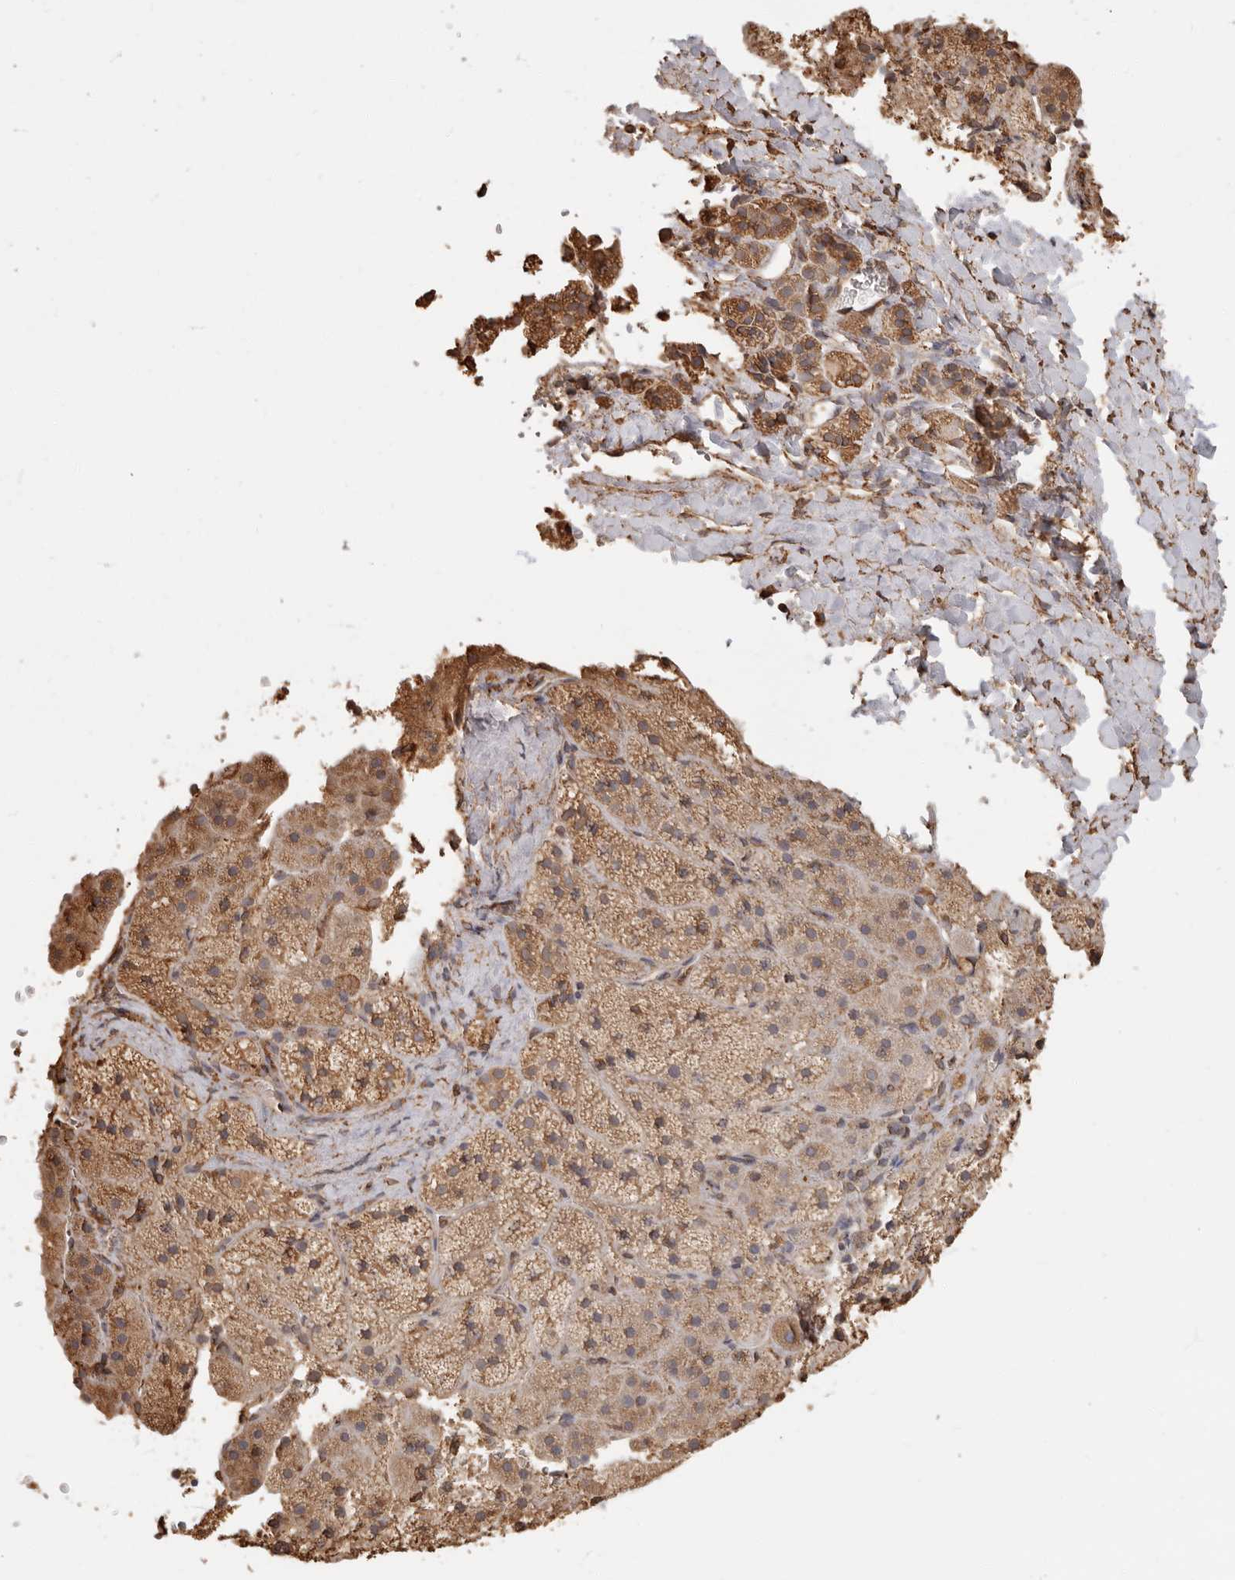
{"staining": {"intensity": "moderate", "quantity": ">75%", "location": "cytoplasmic/membranous"}, "tissue": "adrenal gland", "cell_type": "Glandular cells", "image_type": "normal", "snomed": [{"axis": "morphology", "description": "Normal tissue, NOS"}, {"axis": "topography", "description": "Adrenal gland"}], "caption": "Immunohistochemistry (IHC) micrograph of benign adrenal gland stained for a protein (brown), which shows medium levels of moderate cytoplasmic/membranous staining in approximately >75% of glandular cells.", "gene": "ARHGEF10L", "patient": {"sex": "female", "age": 44}}